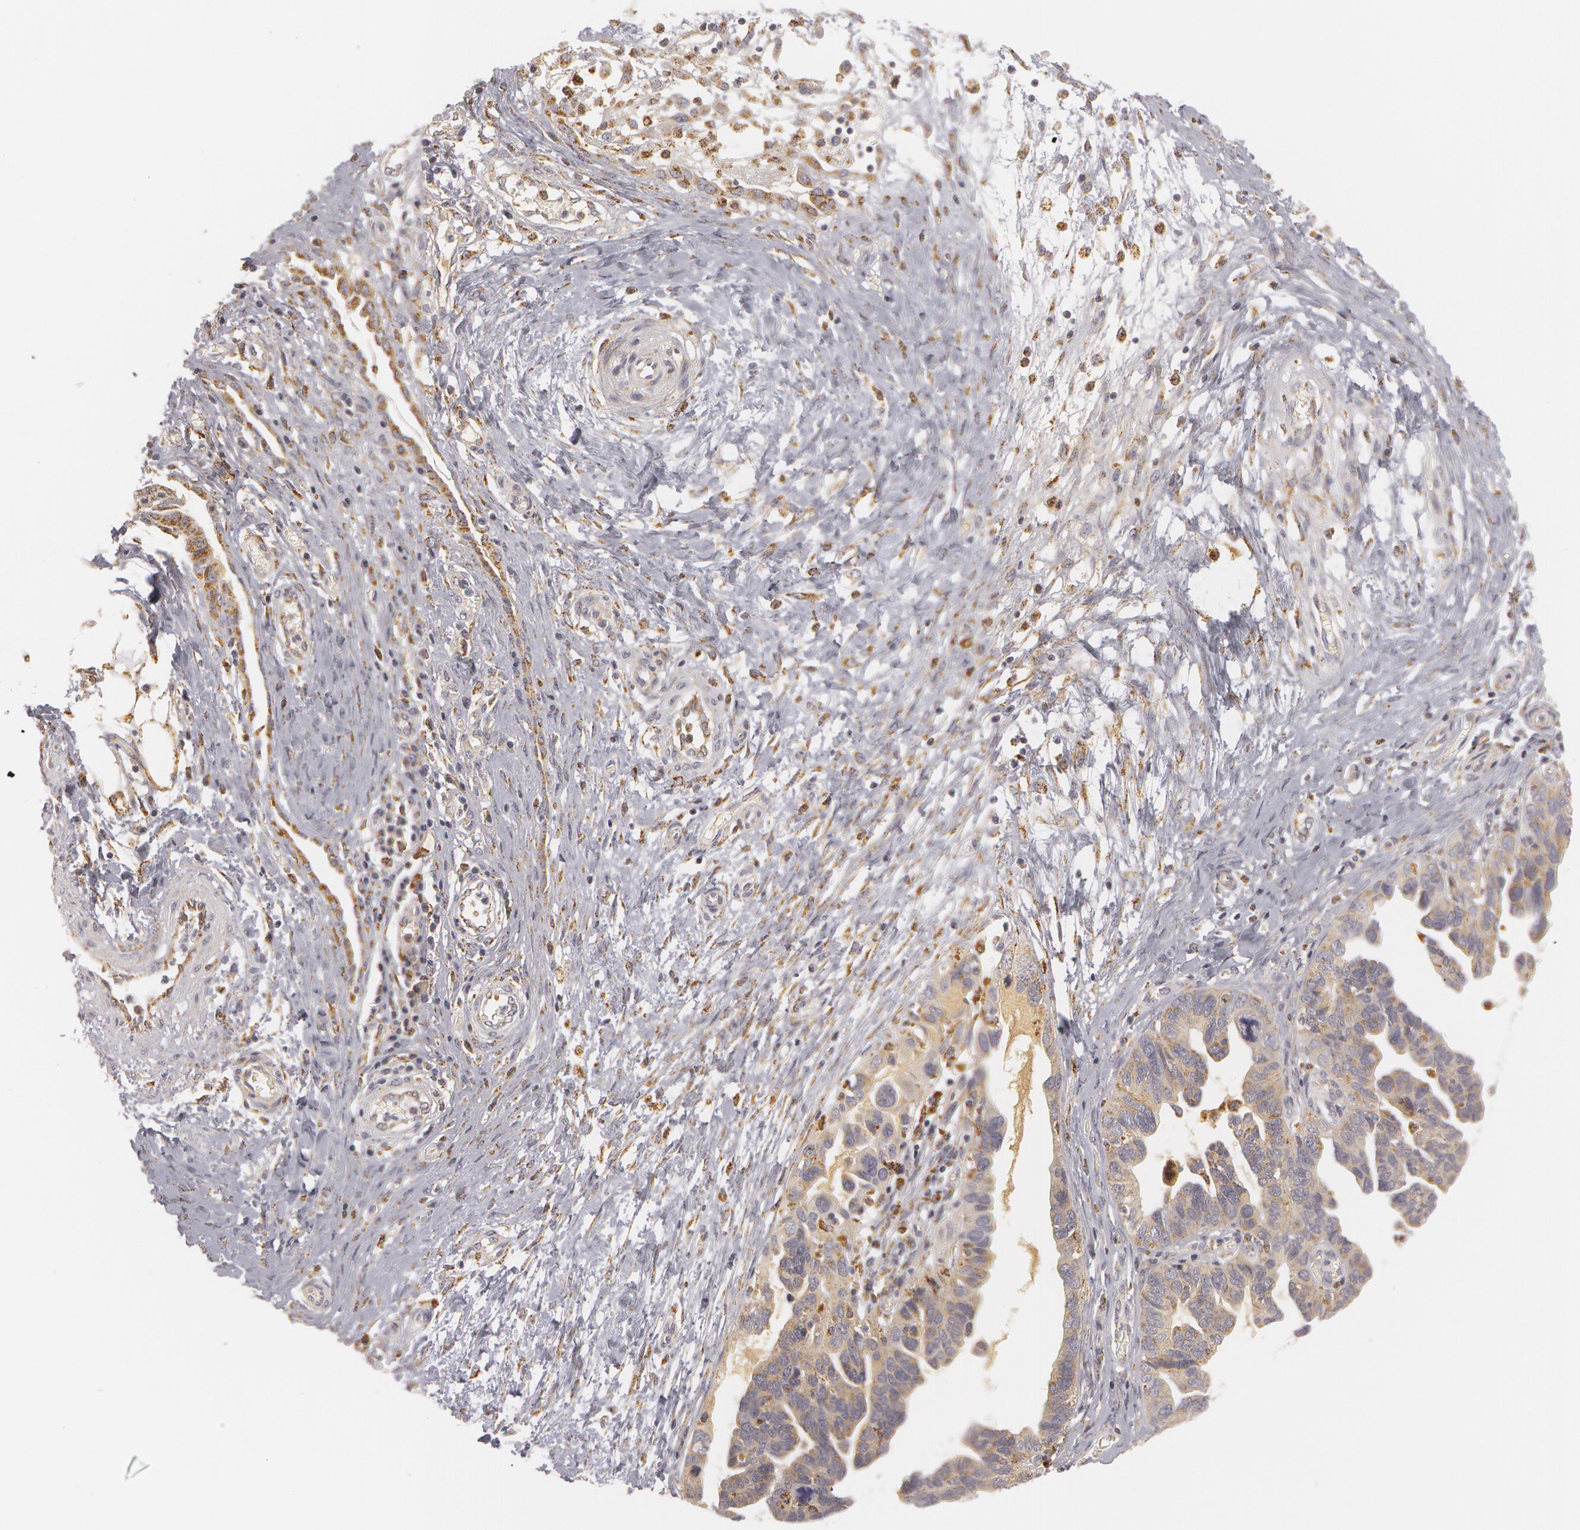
{"staining": {"intensity": "weak", "quantity": "25%-75%", "location": "cytoplasmic/membranous"}, "tissue": "ovarian cancer", "cell_type": "Tumor cells", "image_type": "cancer", "snomed": [{"axis": "morphology", "description": "Cystadenocarcinoma, serous, NOS"}, {"axis": "topography", "description": "Ovary"}], "caption": "The immunohistochemical stain shows weak cytoplasmic/membranous staining in tumor cells of ovarian serous cystadenocarcinoma tissue. Immunohistochemistry stains the protein in brown and the nuclei are stained blue.", "gene": "C7", "patient": {"sex": "female", "age": 64}}